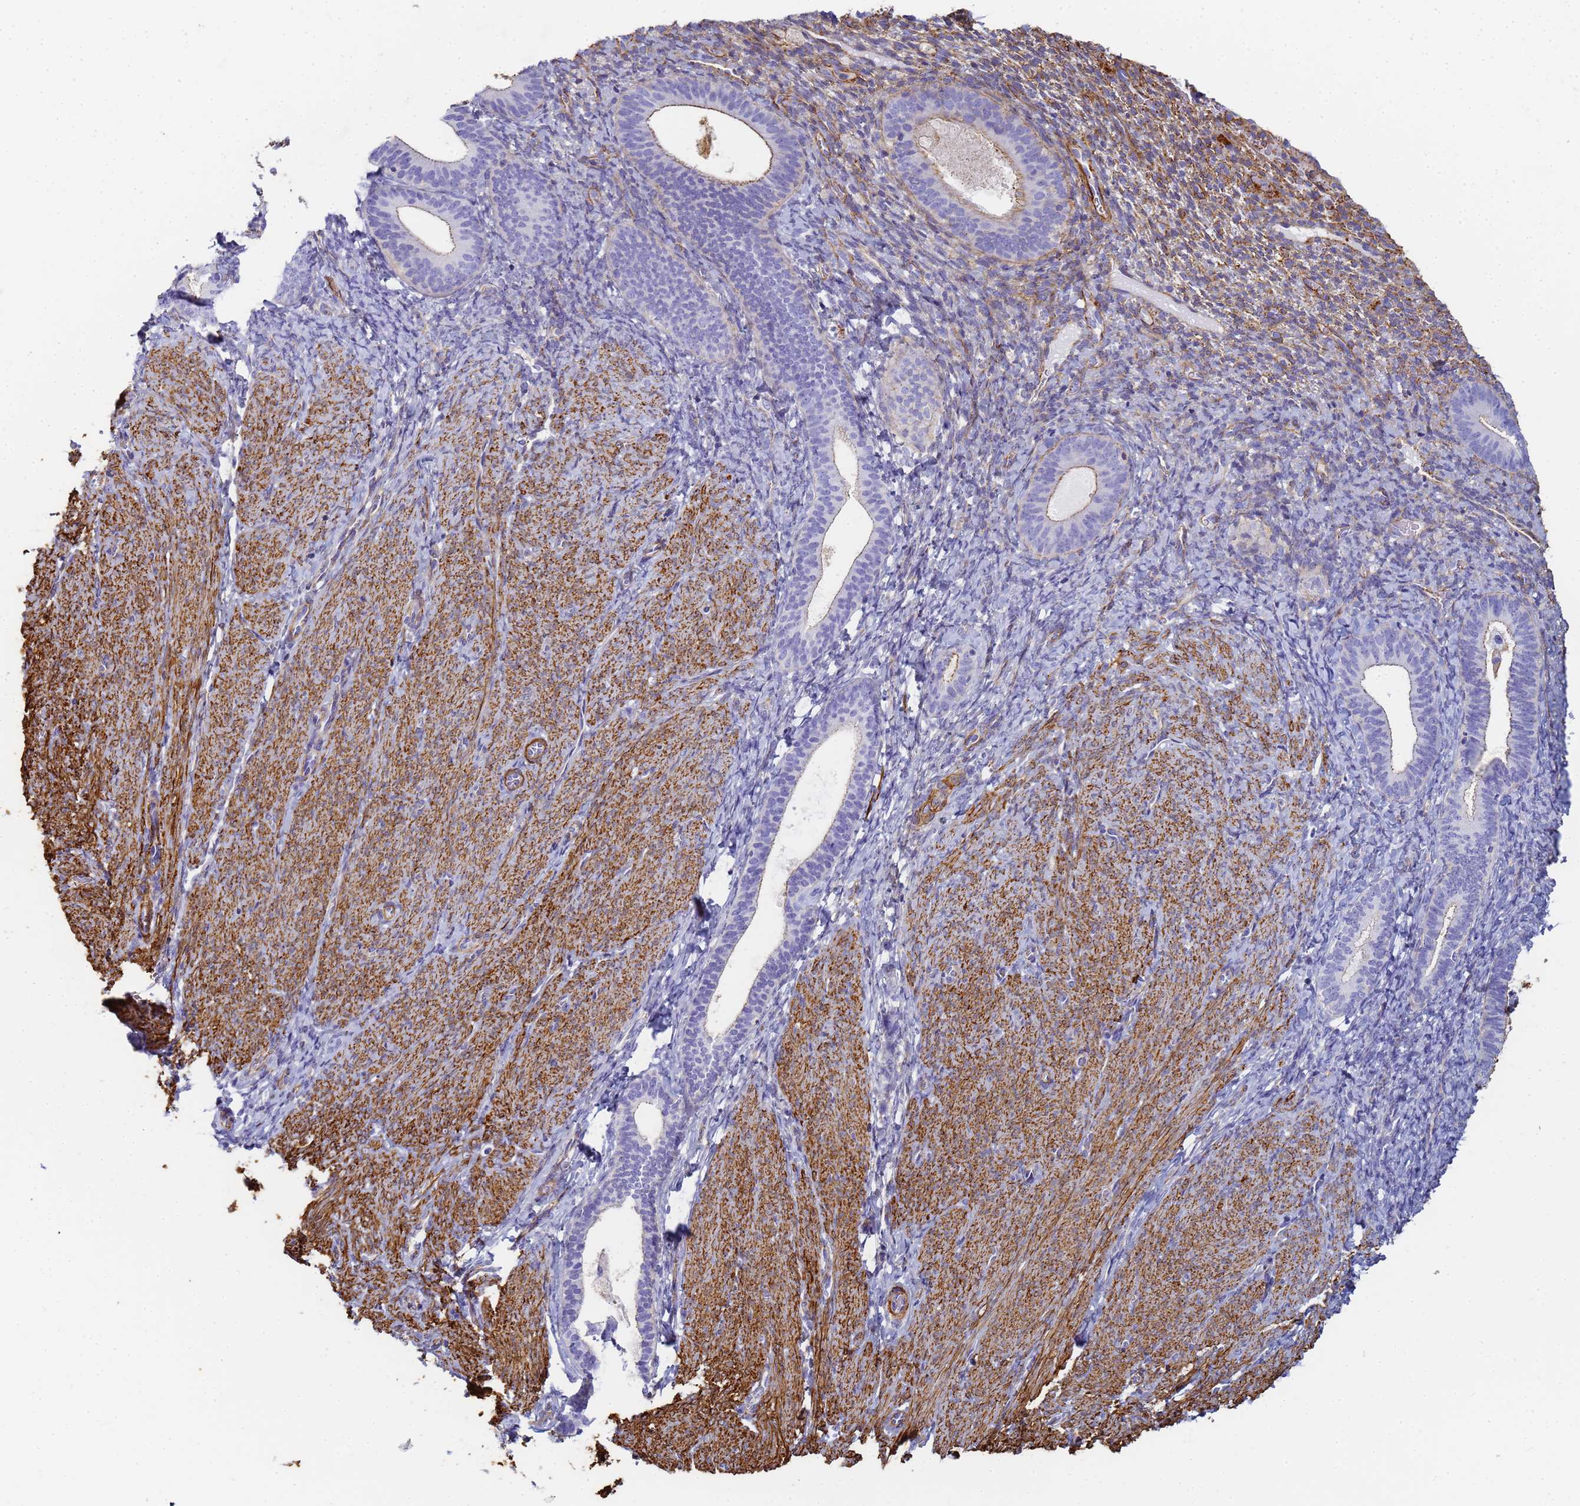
{"staining": {"intensity": "moderate", "quantity": "25%-75%", "location": "cytoplasmic/membranous"}, "tissue": "endometrium", "cell_type": "Cells in endometrial stroma", "image_type": "normal", "snomed": [{"axis": "morphology", "description": "Normal tissue, NOS"}, {"axis": "topography", "description": "Endometrium"}], "caption": "Protein staining of benign endometrium exhibits moderate cytoplasmic/membranous expression in approximately 25%-75% of cells in endometrial stroma.", "gene": "TPM1", "patient": {"sex": "female", "age": 65}}